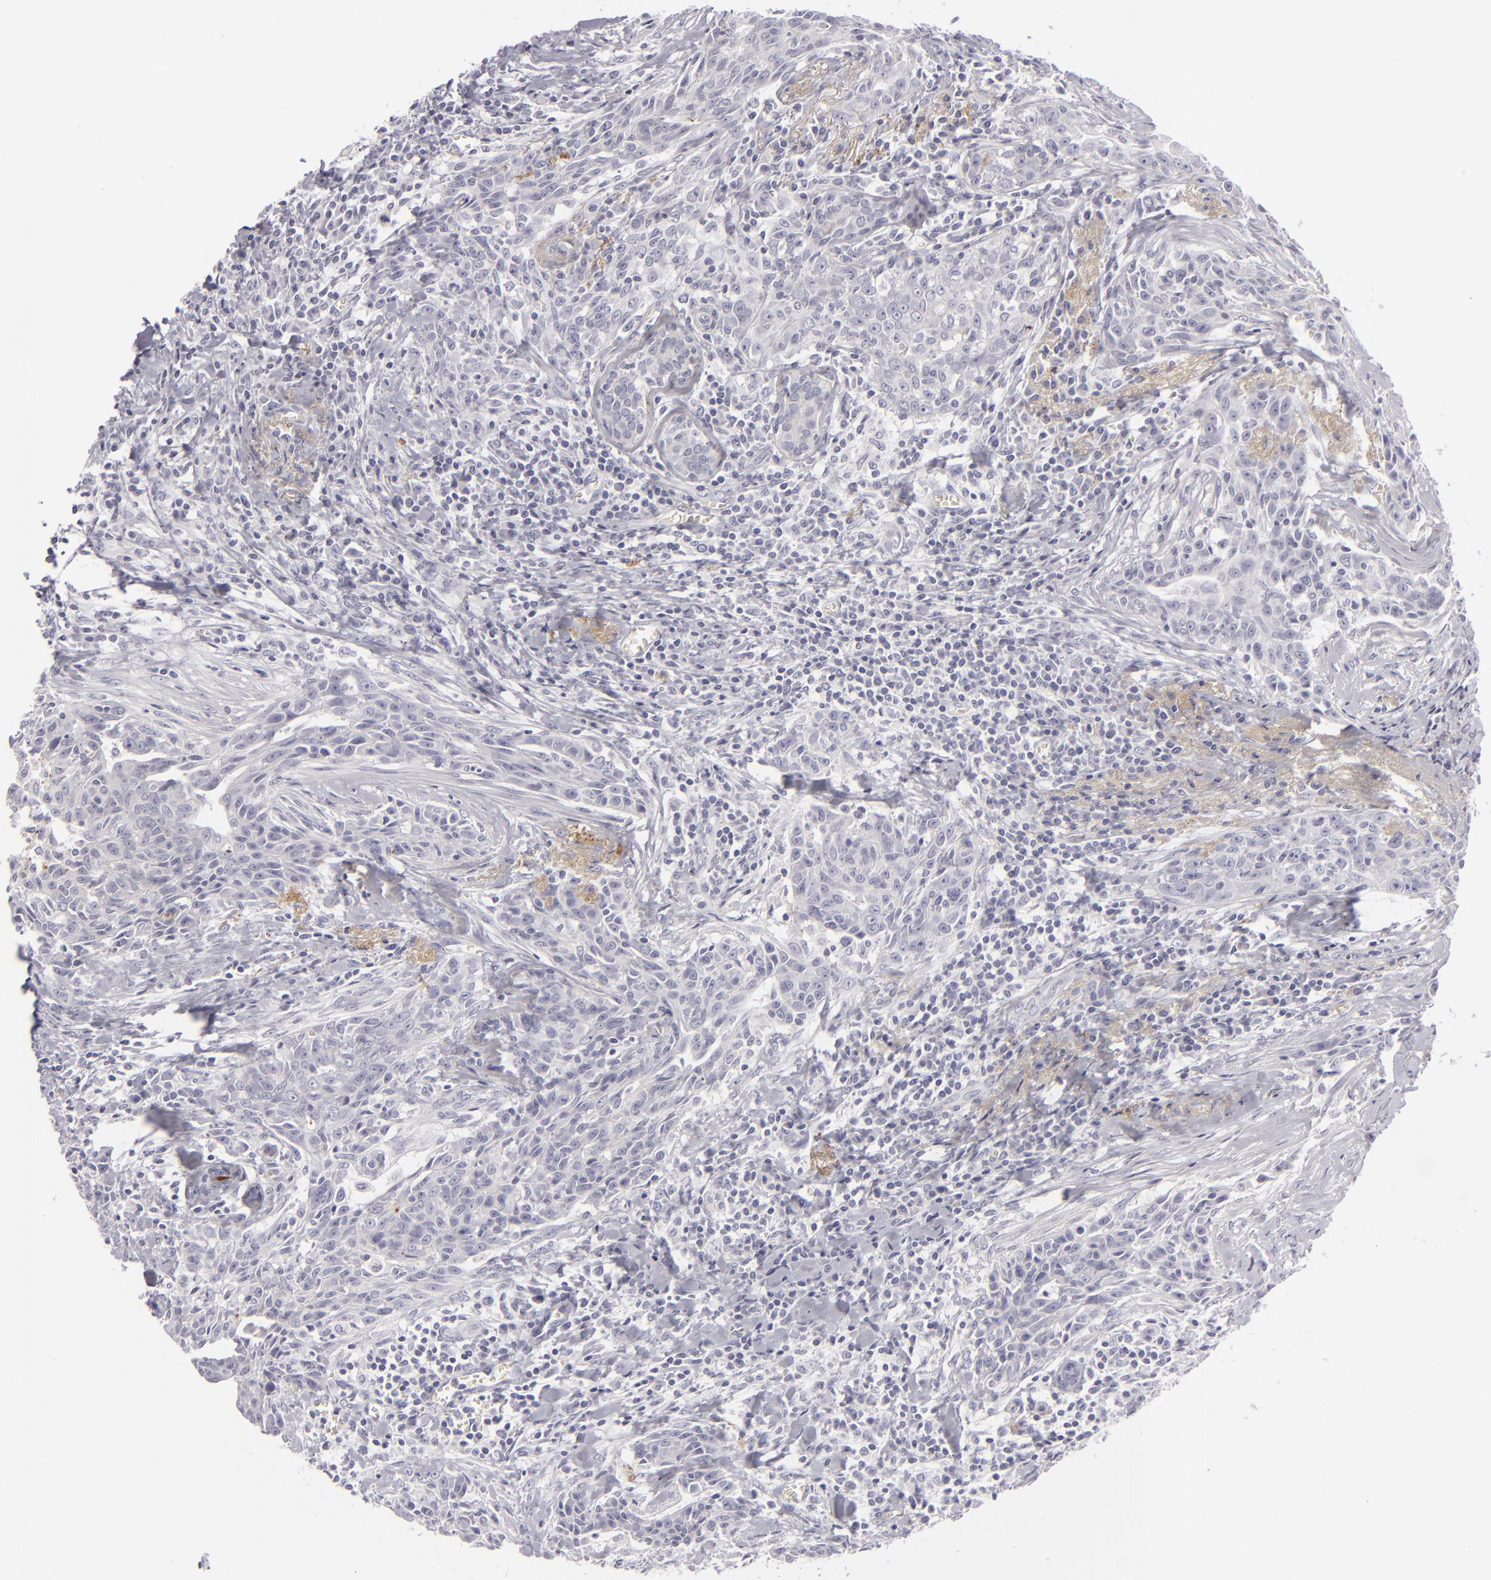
{"staining": {"intensity": "negative", "quantity": "none", "location": "none"}, "tissue": "breast cancer", "cell_type": "Tumor cells", "image_type": "cancer", "snomed": [{"axis": "morphology", "description": "Duct carcinoma"}, {"axis": "topography", "description": "Breast"}], "caption": "This is an immunohistochemistry (IHC) photomicrograph of breast cancer. There is no expression in tumor cells.", "gene": "C9", "patient": {"sex": "female", "age": 50}}